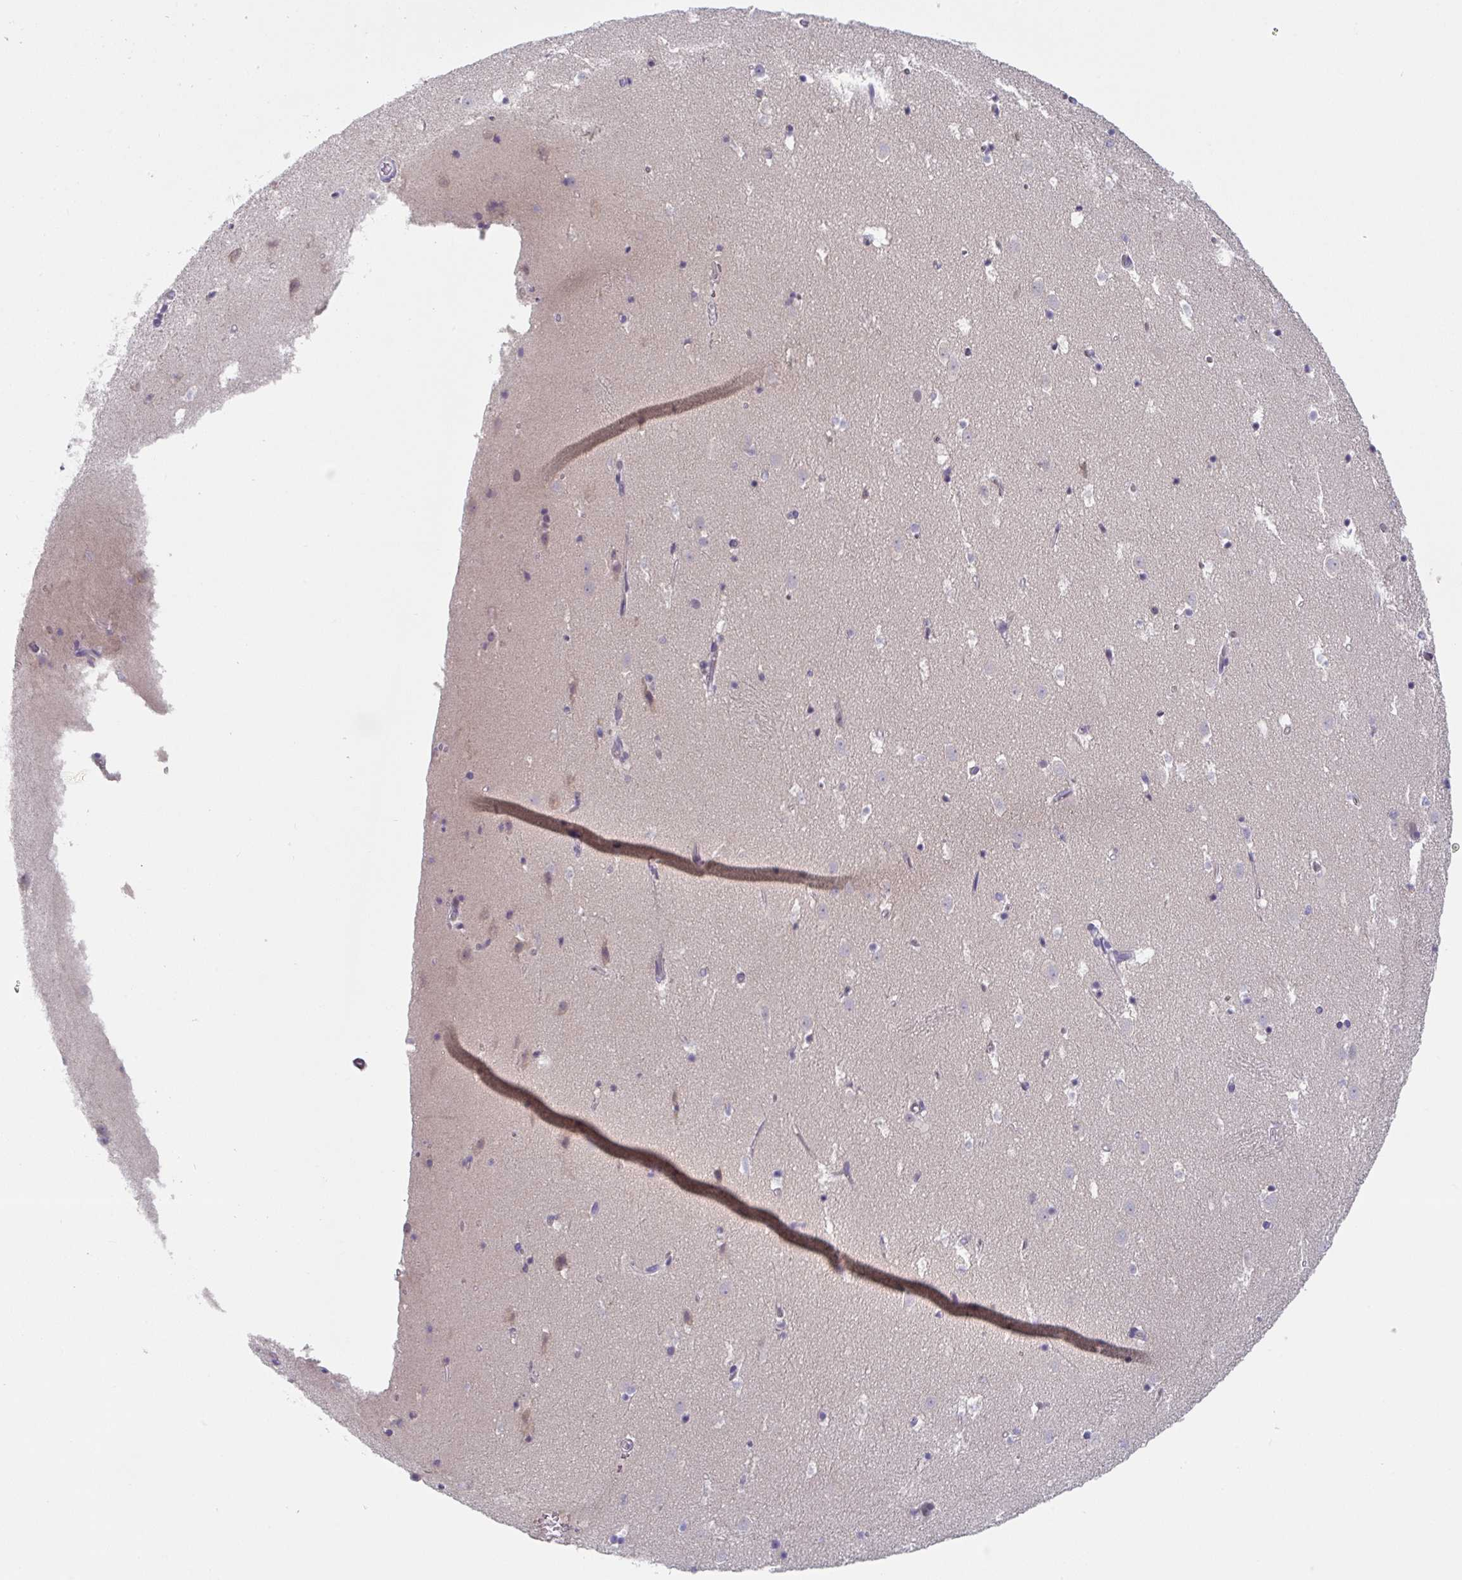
{"staining": {"intensity": "negative", "quantity": "none", "location": "none"}, "tissue": "caudate", "cell_type": "Glial cells", "image_type": "normal", "snomed": [{"axis": "morphology", "description": "Normal tissue, NOS"}, {"axis": "topography", "description": "Lateral ventricle wall"}], "caption": "Glial cells are negative for brown protein staining in normal caudate. (Brightfield microscopy of DAB immunohistochemistry at high magnification).", "gene": "HGFAC", "patient": {"sex": "male", "age": 37}}